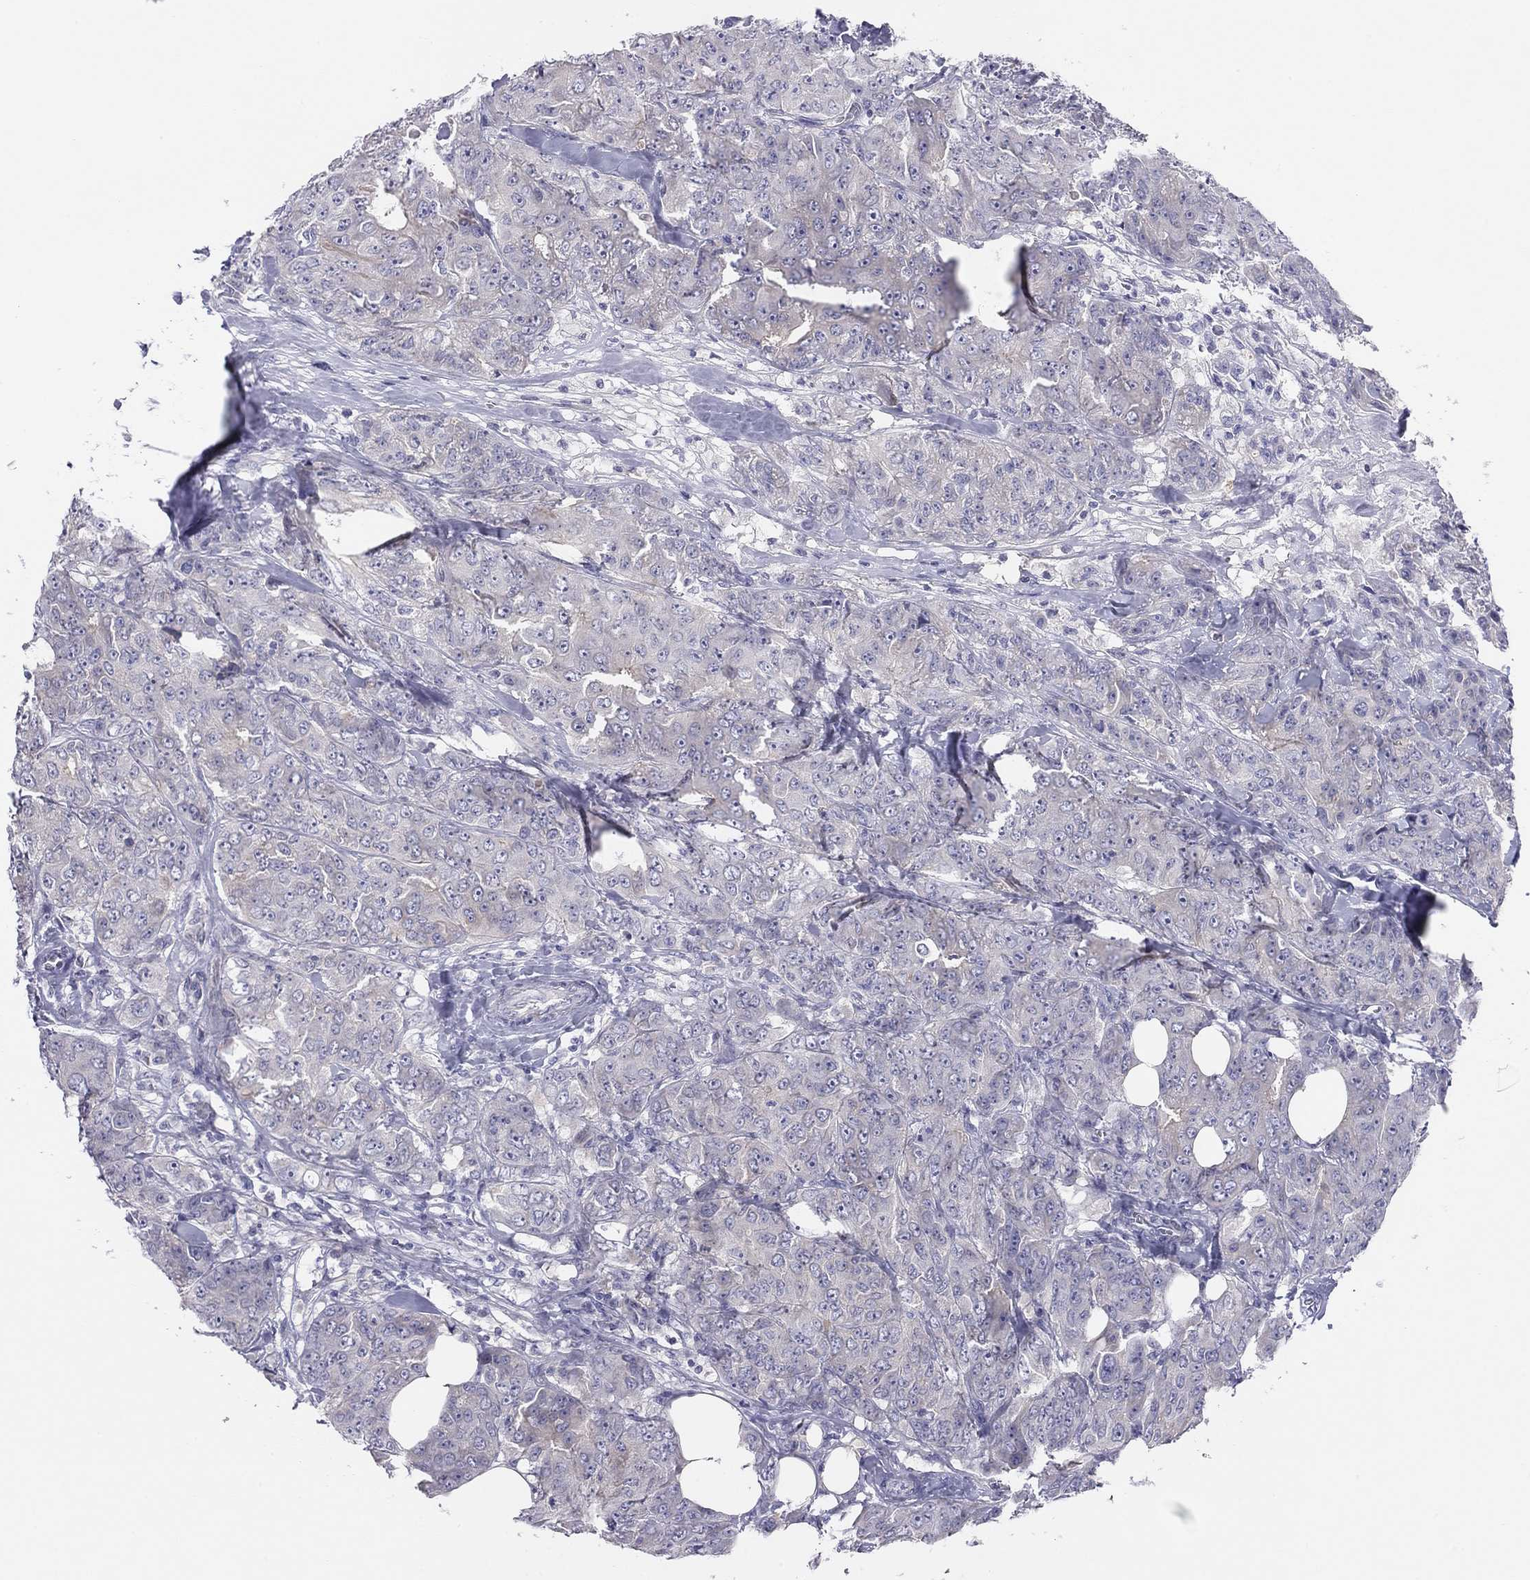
{"staining": {"intensity": "negative", "quantity": "none", "location": "none"}, "tissue": "breast cancer", "cell_type": "Tumor cells", "image_type": "cancer", "snomed": [{"axis": "morphology", "description": "Duct carcinoma"}, {"axis": "topography", "description": "Breast"}], "caption": "There is no significant expression in tumor cells of invasive ductal carcinoma (breast).", "gene": "MGAT4C", "patient": {"sex": "female", "age": 43}}